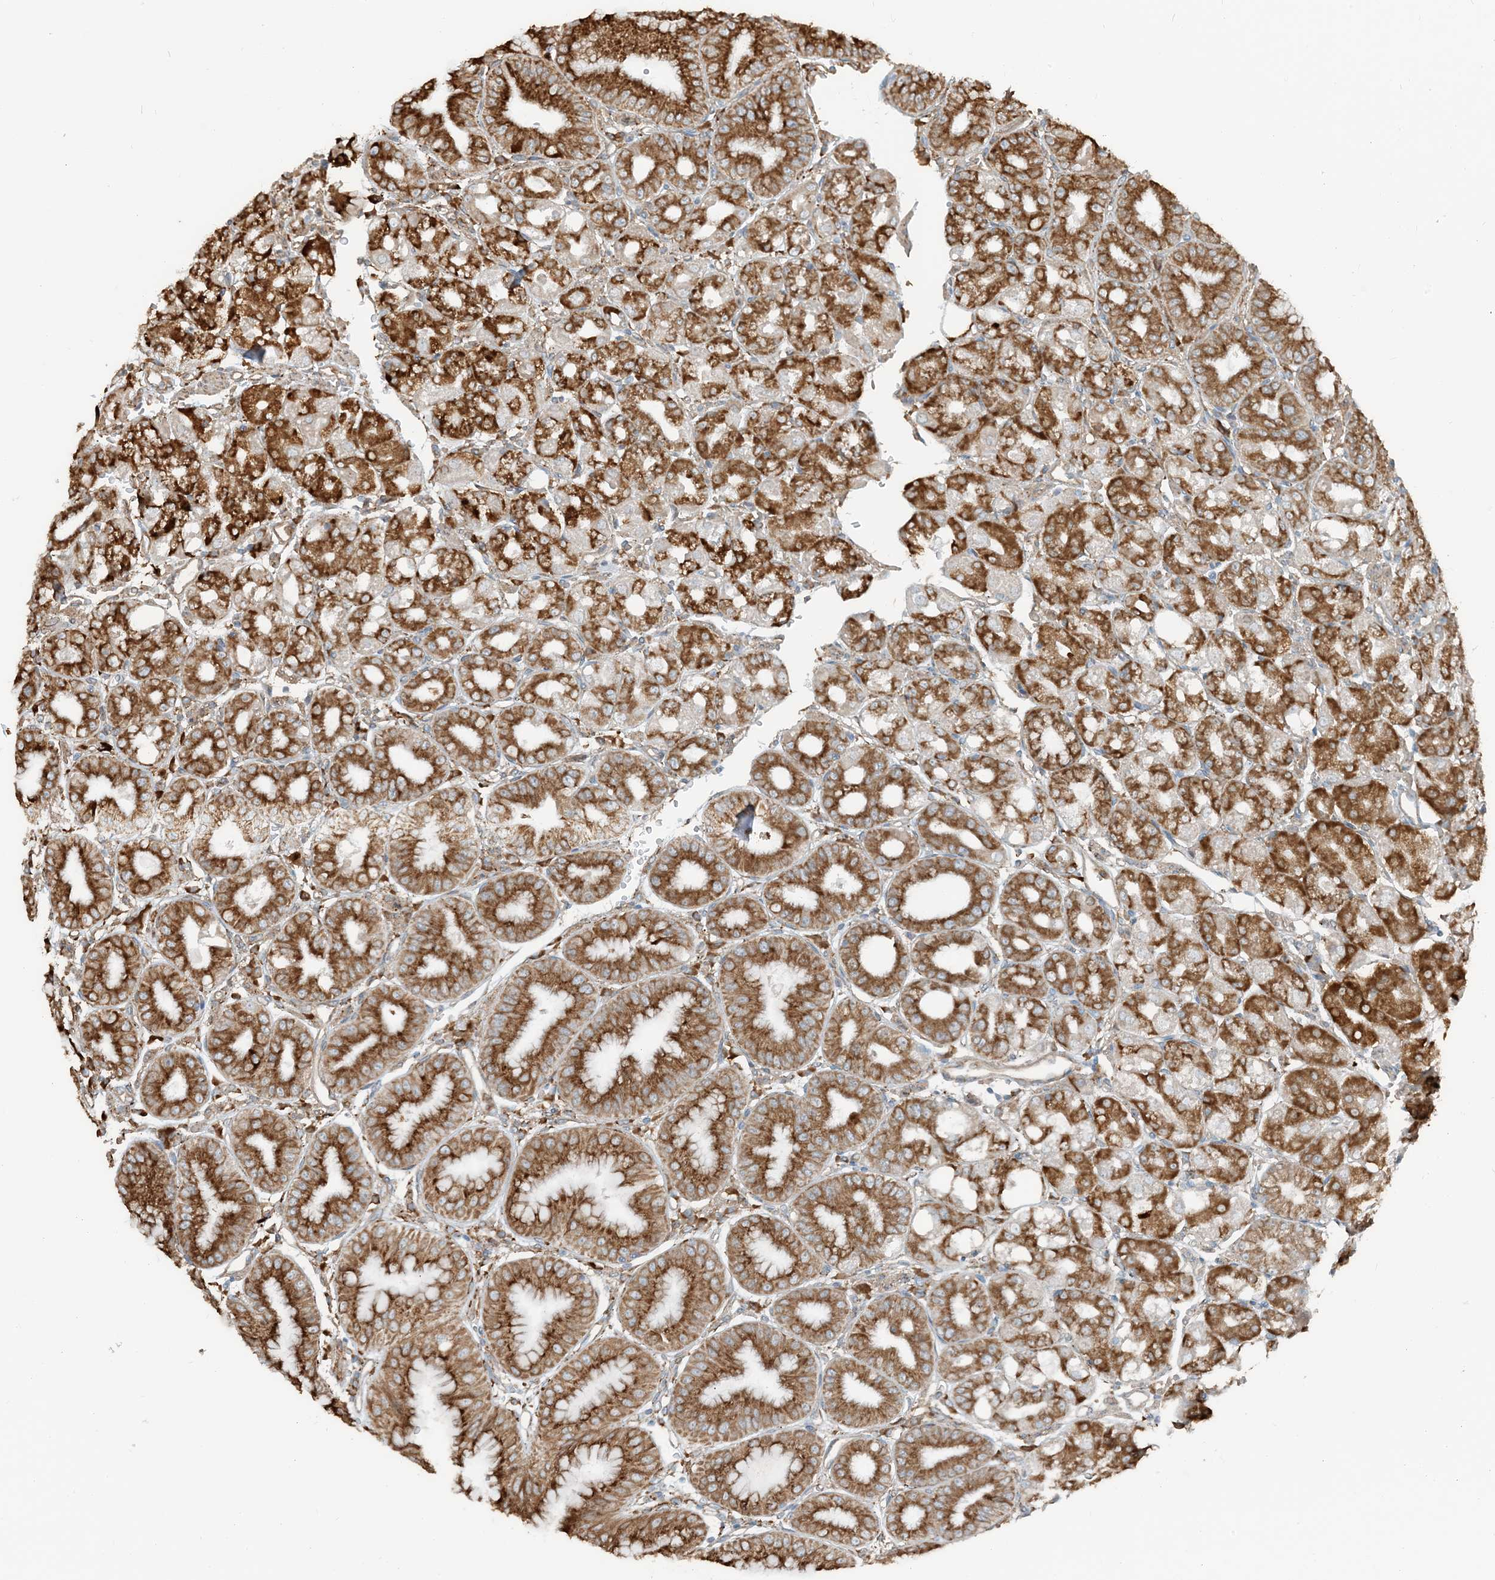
{"staining": {"intensity": "strong", "quantity": ">75%", "location": "cytoplasmic/membranous"}, "tissue": "stomach", "cell_type": "Glandular cells", "image_type": "normal", "snomed": [{"axis": "morphology", "description": "Normal tissue, NOS"}, {"axis": "topography", "description": "Stomach, lower"}], "caption": "Unremarkable stomach exhibits strong cytoplasmic/membranous staining in approximately >75% of glandular cells.", "gene": "CERKL", "patient": {"sex": "male", "age": 71}}